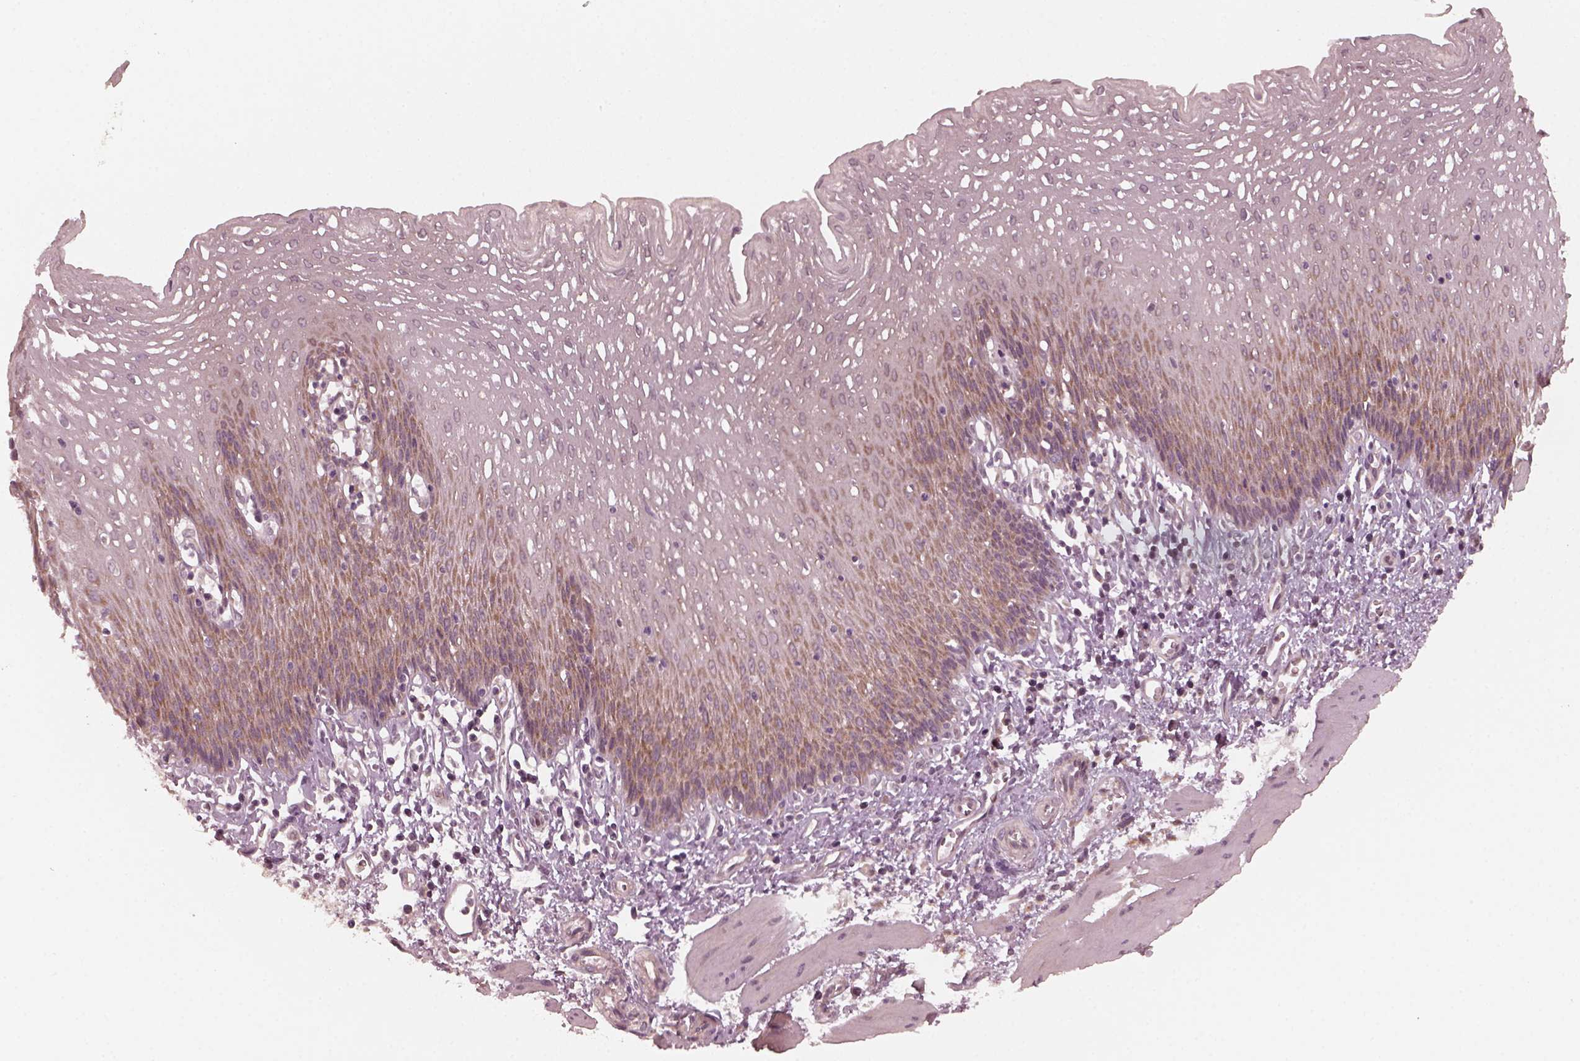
{"staining": {"intensity": "moderate", "quantity": "<25%", "location": "cytoplasmic/membranous"}, "tissue": "esophagus", "cell_type": "Squamous epithelial cells", "image_type": "normal", "snomed": [{"axis": "morphology", "description": "Normal tissue, NOS"}, {"axis": "topography", "description": "Esophagus"}], "caption": "Immunohistochemical staining of unremarkable esophagus shows moderate cytoplasmic/membranous protein staining in approximately <25% of squamous epithelial cells. (DAB (3,3'-diaminobenzidine) IHC with brightfield microscopy, high magnification).", "gene": "FAF2", "patient": {"sex": "female", "age": 64}}